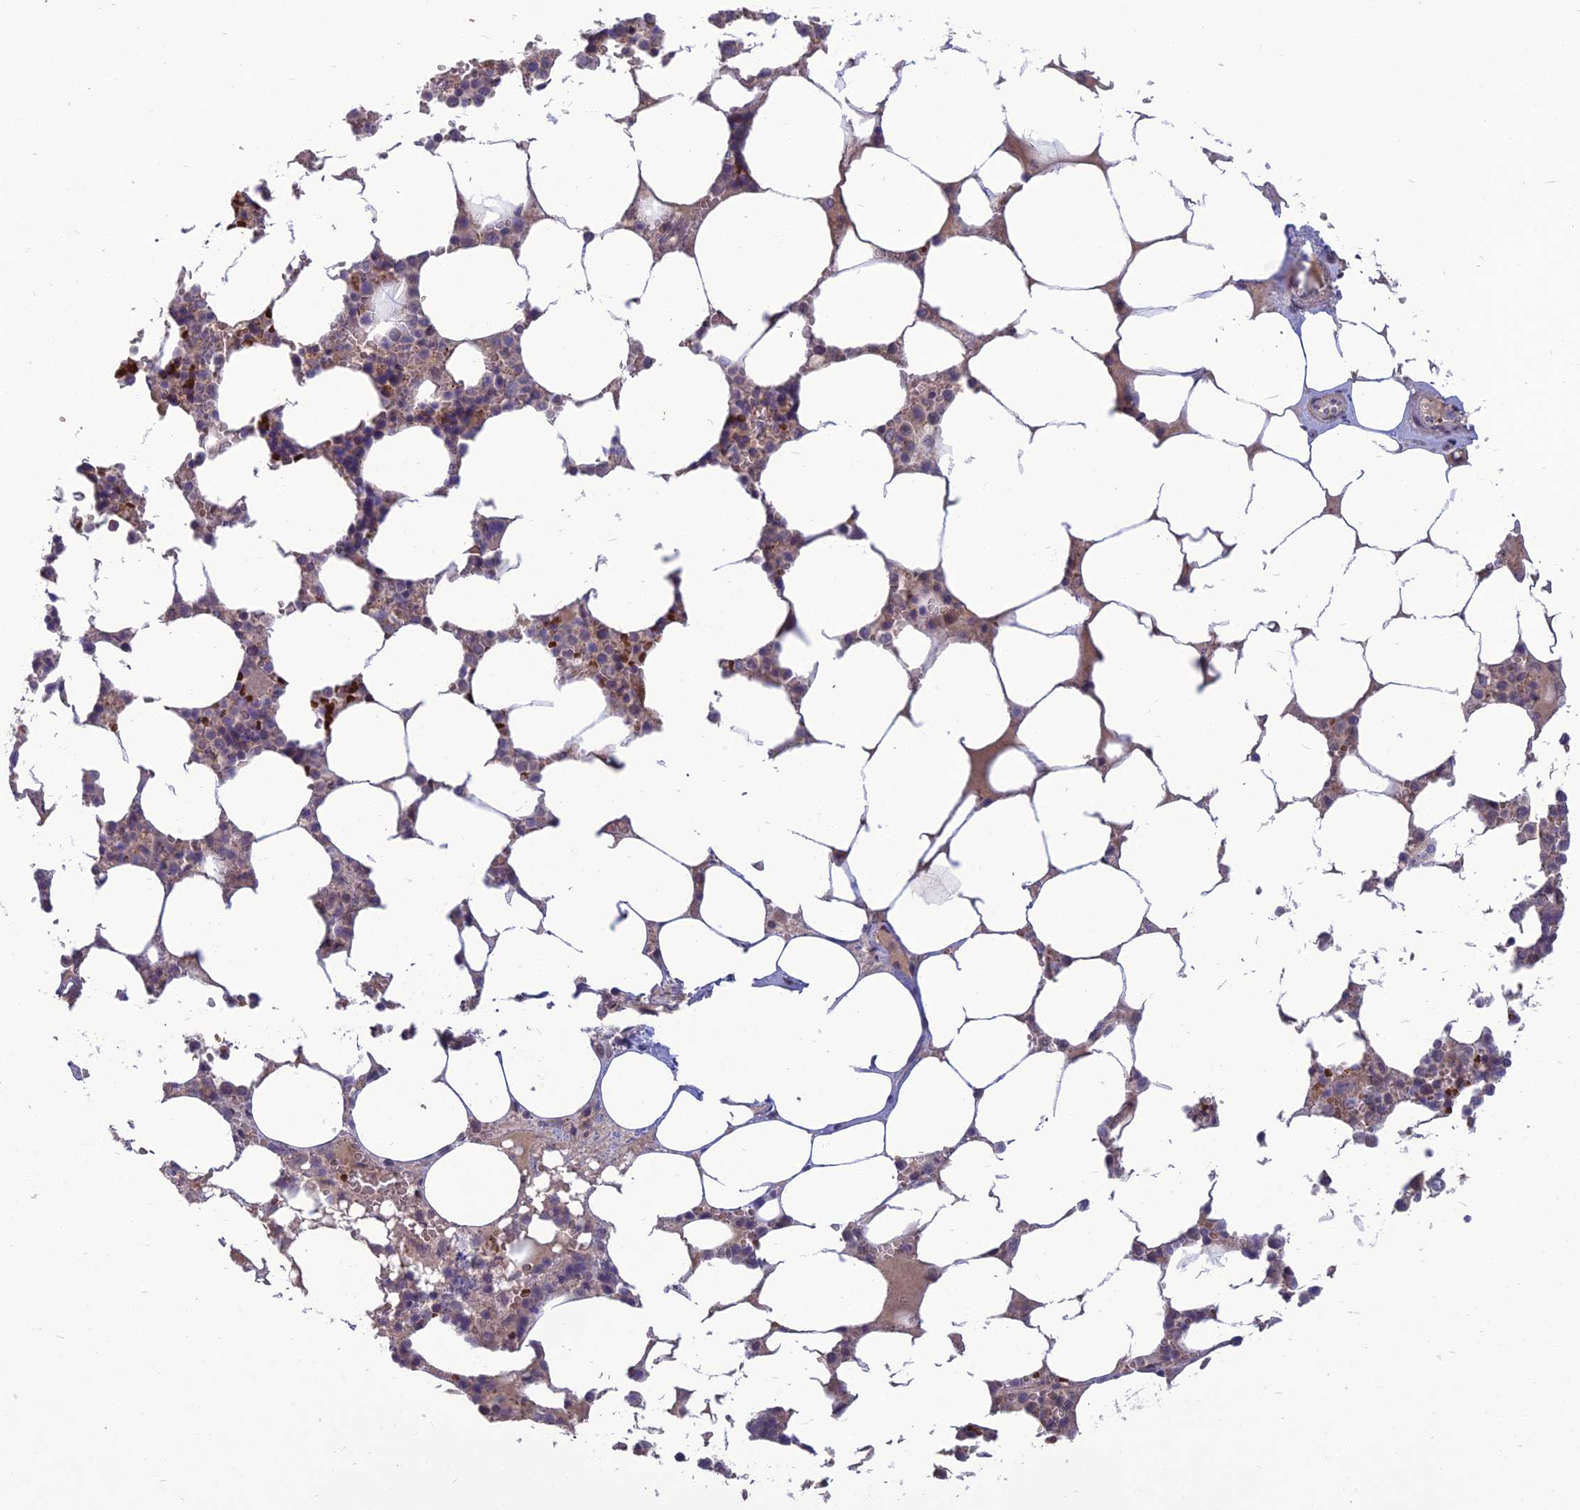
{"staining": {"intensity": "moderate", "quantity": "25%-75%", "location": "cytoplasmic/membranous,nuclear"}, "tissue": "bone marrow", "cell_type": "Hematopoietic cells", "image_type": "normal", "snomed": [{"axis": "morphology", "description": "Normal tissue, NOS"}, {"axis": "topography", "description": "Bone marrow"}], "caption": "A histopathology image of bone marrow stained for a protein reveals moderate cytoplasmic/membranous,nuclear brown staining in hematopoietic cells.", "gene": "GIPC1", "patient": {"sex": "male", "age": 64}}